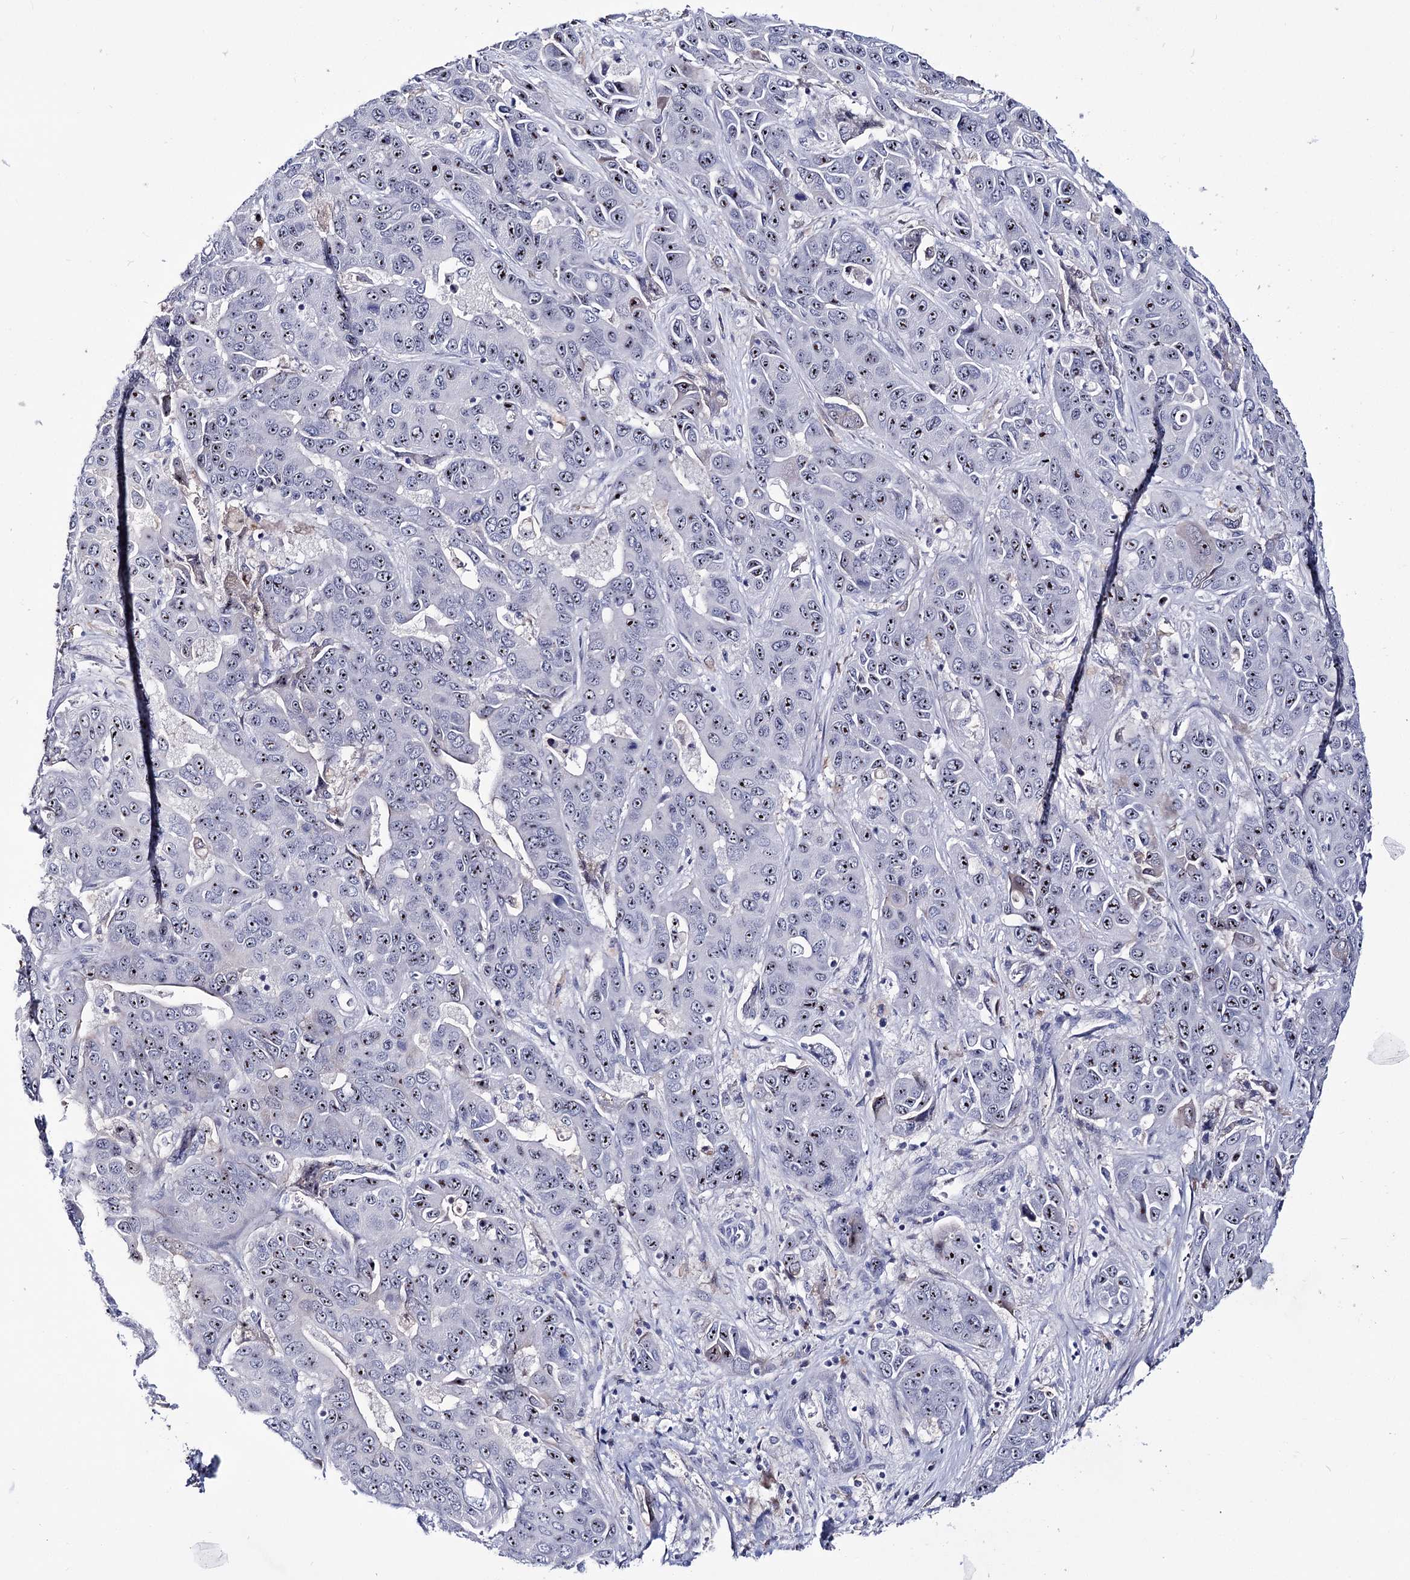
{"staining": {"intensity": "moderate", "quantity": ">75%", "location": "nuclear"}, "tissue": "liver cancer", "cell_type": "Tumor cells", "image_type": "cancer", "snomed": [{"axis": "morphology", "description": "Cholangiocarcinoma"}, {"axis": "topography", "description": "Liver"}], "caption": "The immunohistochemical stain labels moderate nuclear expression in tumor cells of cholangiocarcinoma (liver) tissue.", "gene": "PCGF5", "patient": {"sex": "female", "age": 52}}